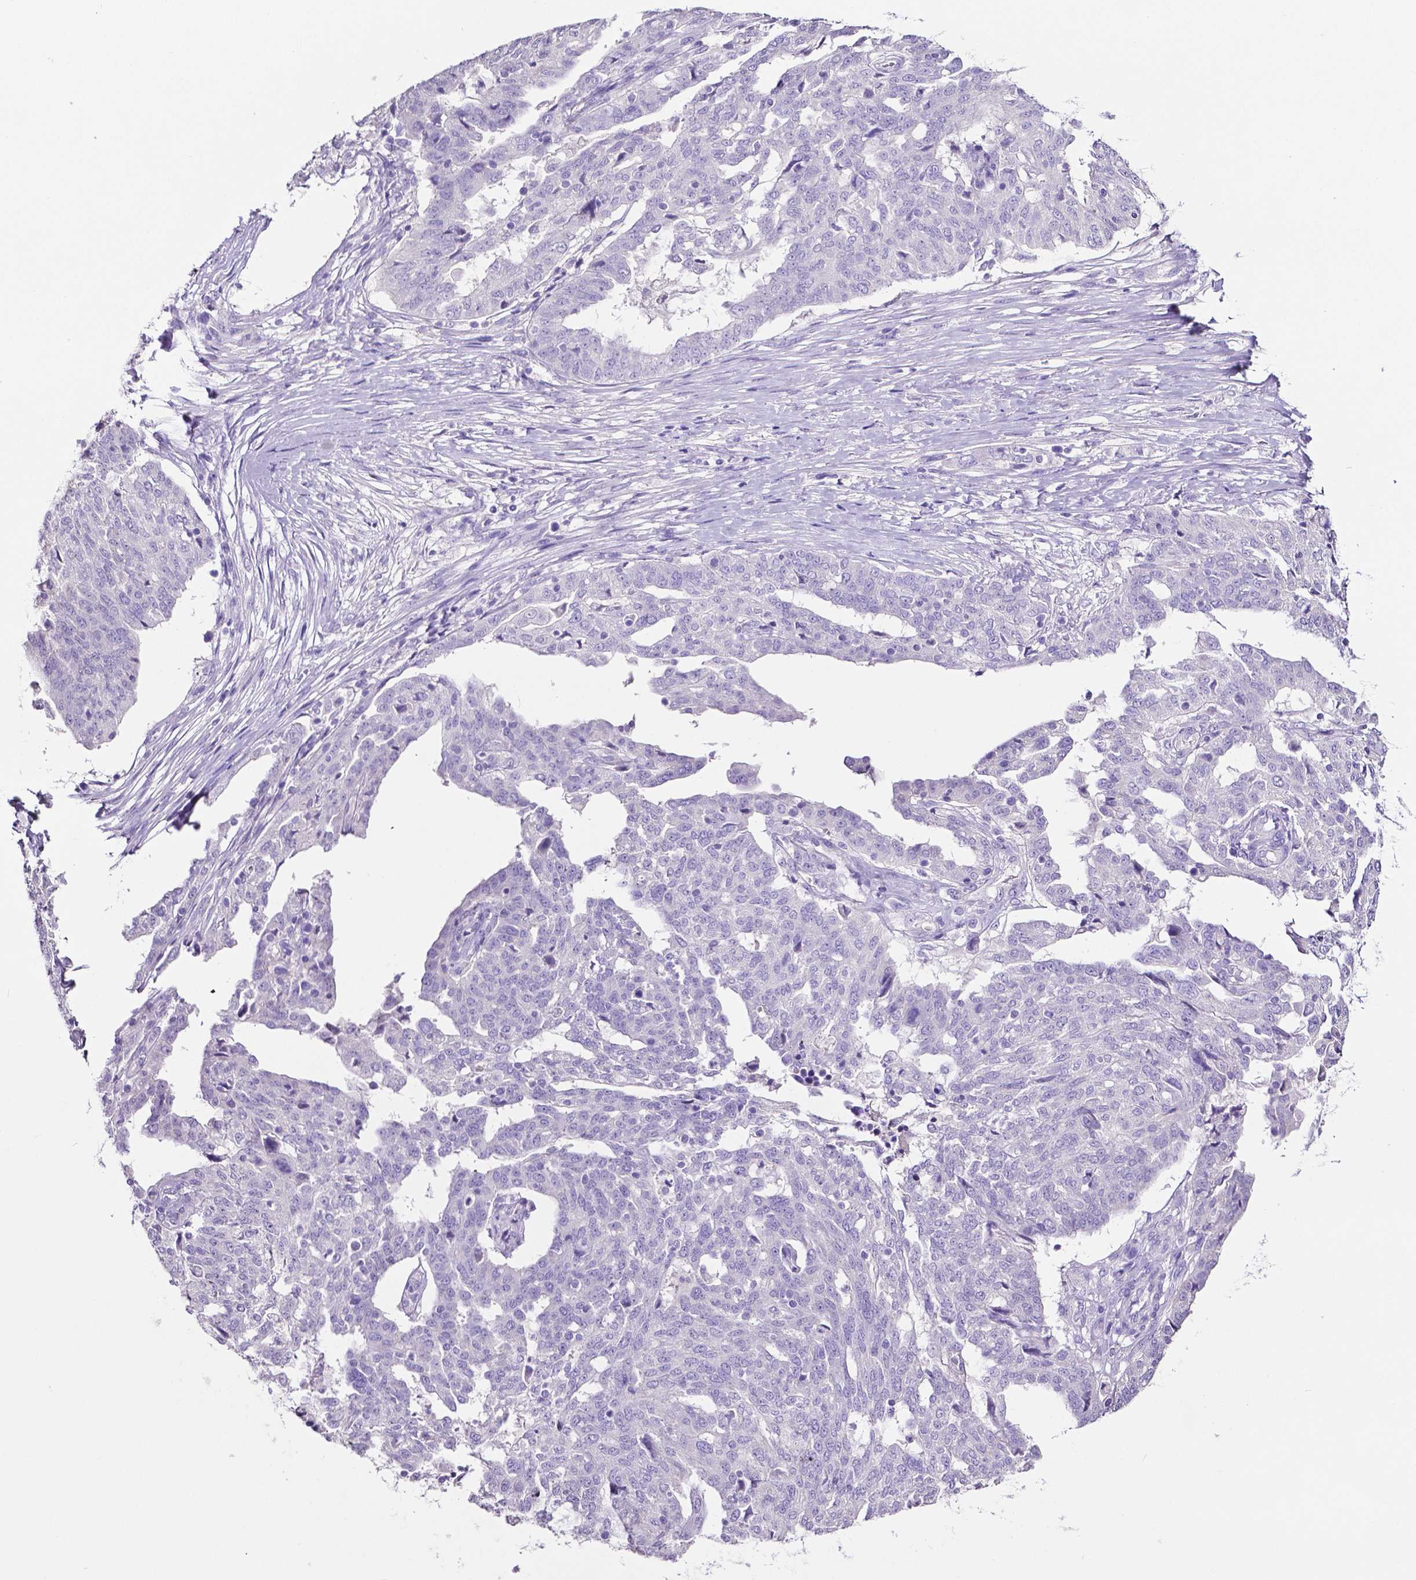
{"staining": {"intensity": "negative", "quantity": "none", "location": "none"}, "tissue": "ovarian cancer", "cell_type": "Tumor cells", "image_type": "cancer", "snomed": [{"axis": "morphology", "description": "Cystadenocarcinoma, serous, NOS"}, {"axis": "topography", "description": "Ovary"}], "caption": "Ovarian cancer (serous cystadenocarcinoma) was stained to show a protein in brown. There is no significant expression in tumor cells.", "gene": "SLC22A2", "patient": {"sex": "female", "age": 67}}